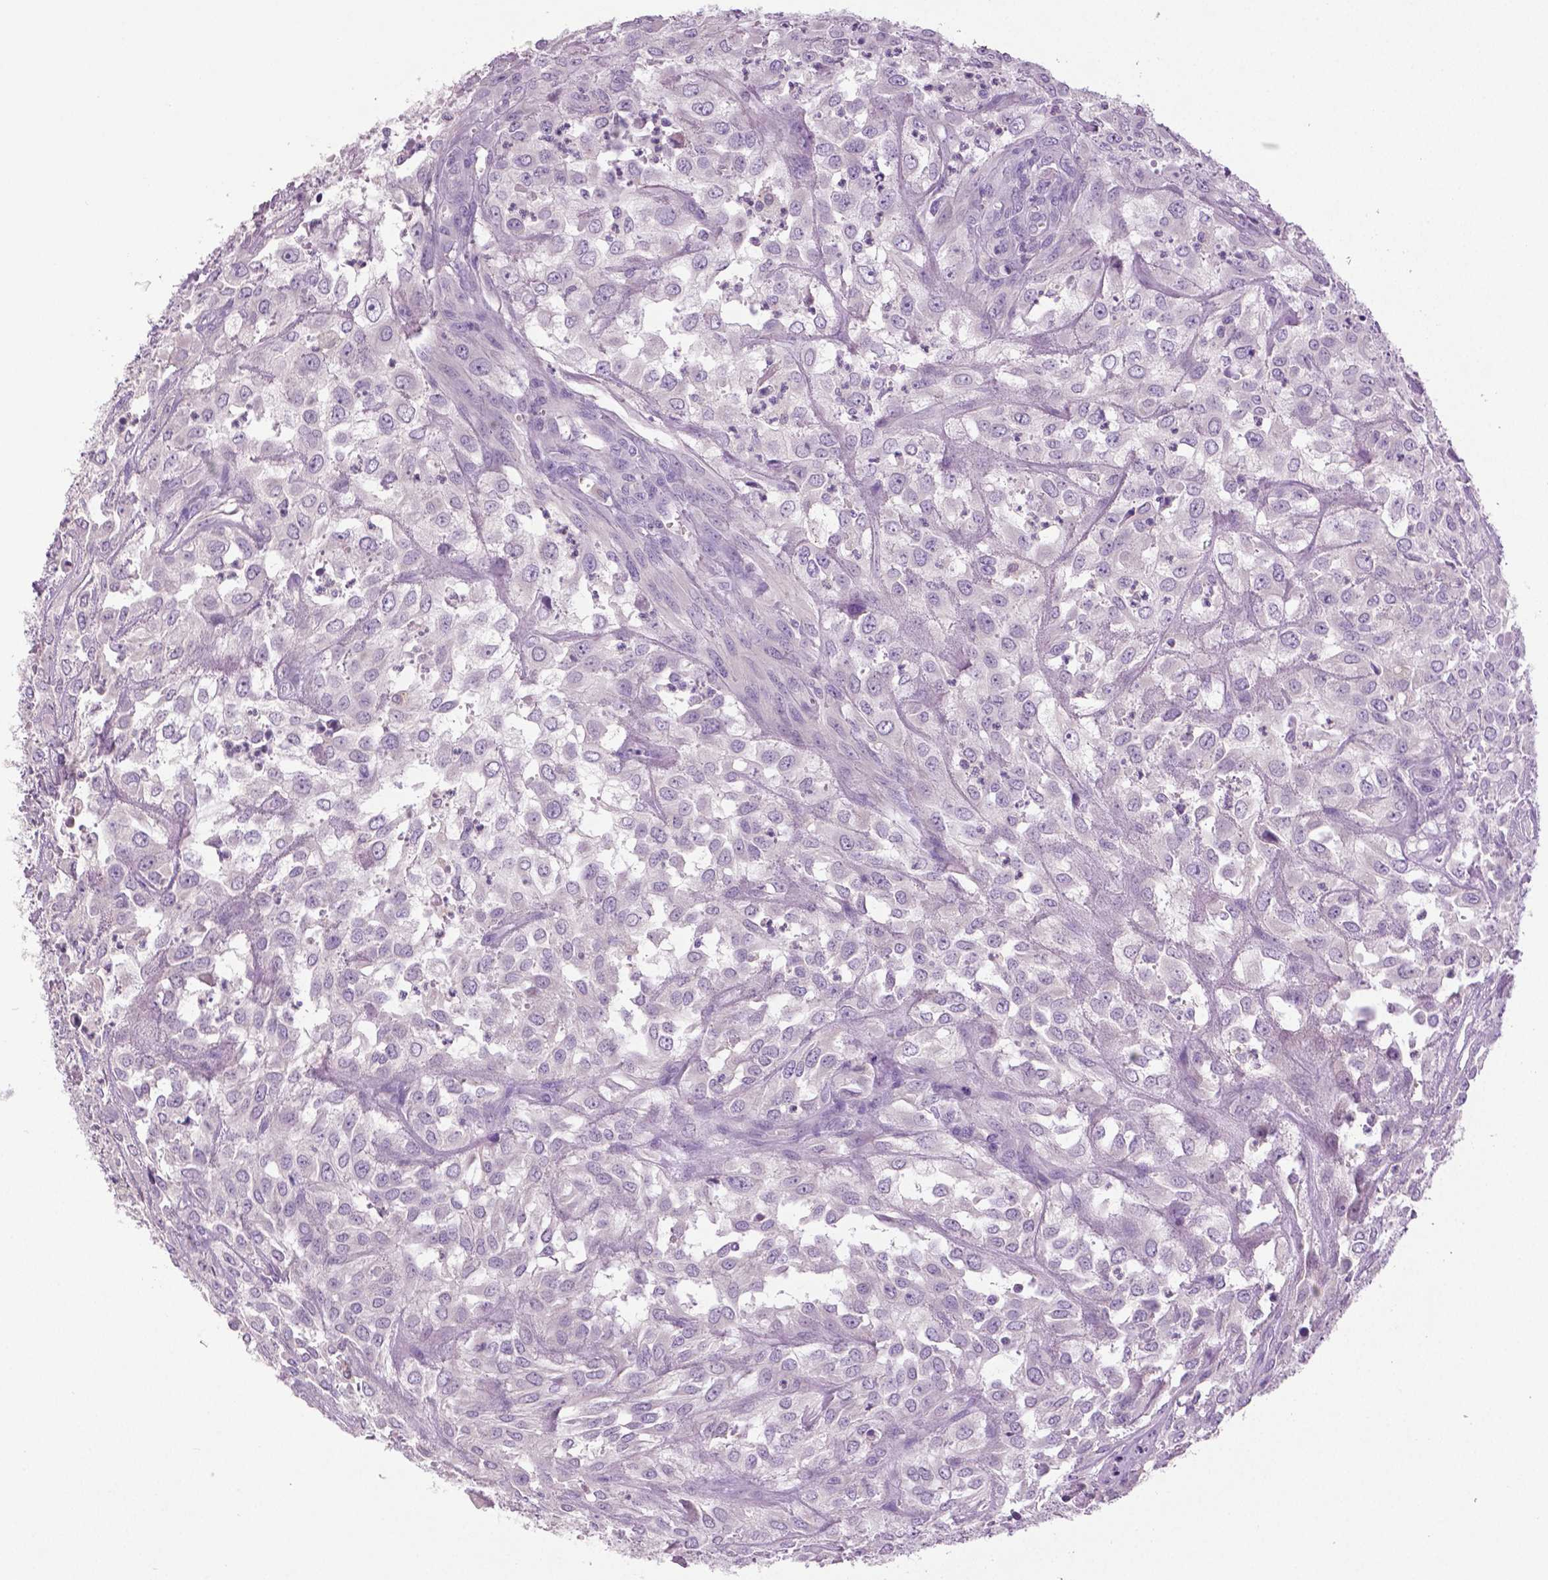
{"staining": {"intensity": "negative", "quantity": "none", "location": "none"}, "tissue": "urothelial cancer", "cell_type": "Tumor cells", "image_type": "cancer", "snomed": [{"axis": "morphology", "description": "Urothelial carcinoma, High grade"}, {"axis": "topography", "description": "Urinary bladder"}], "caption": "DAB immunohistochemical staining of urothelial cancer reveals no significant staining in tumor cells. The staining is performed using DAB (3,3'-diaminobenzidine) brown chromogen with nuclei counter-stained in using hematoxylin.", "gene": "DNAH12", "patient": {"sex": "male", "age": 67}}